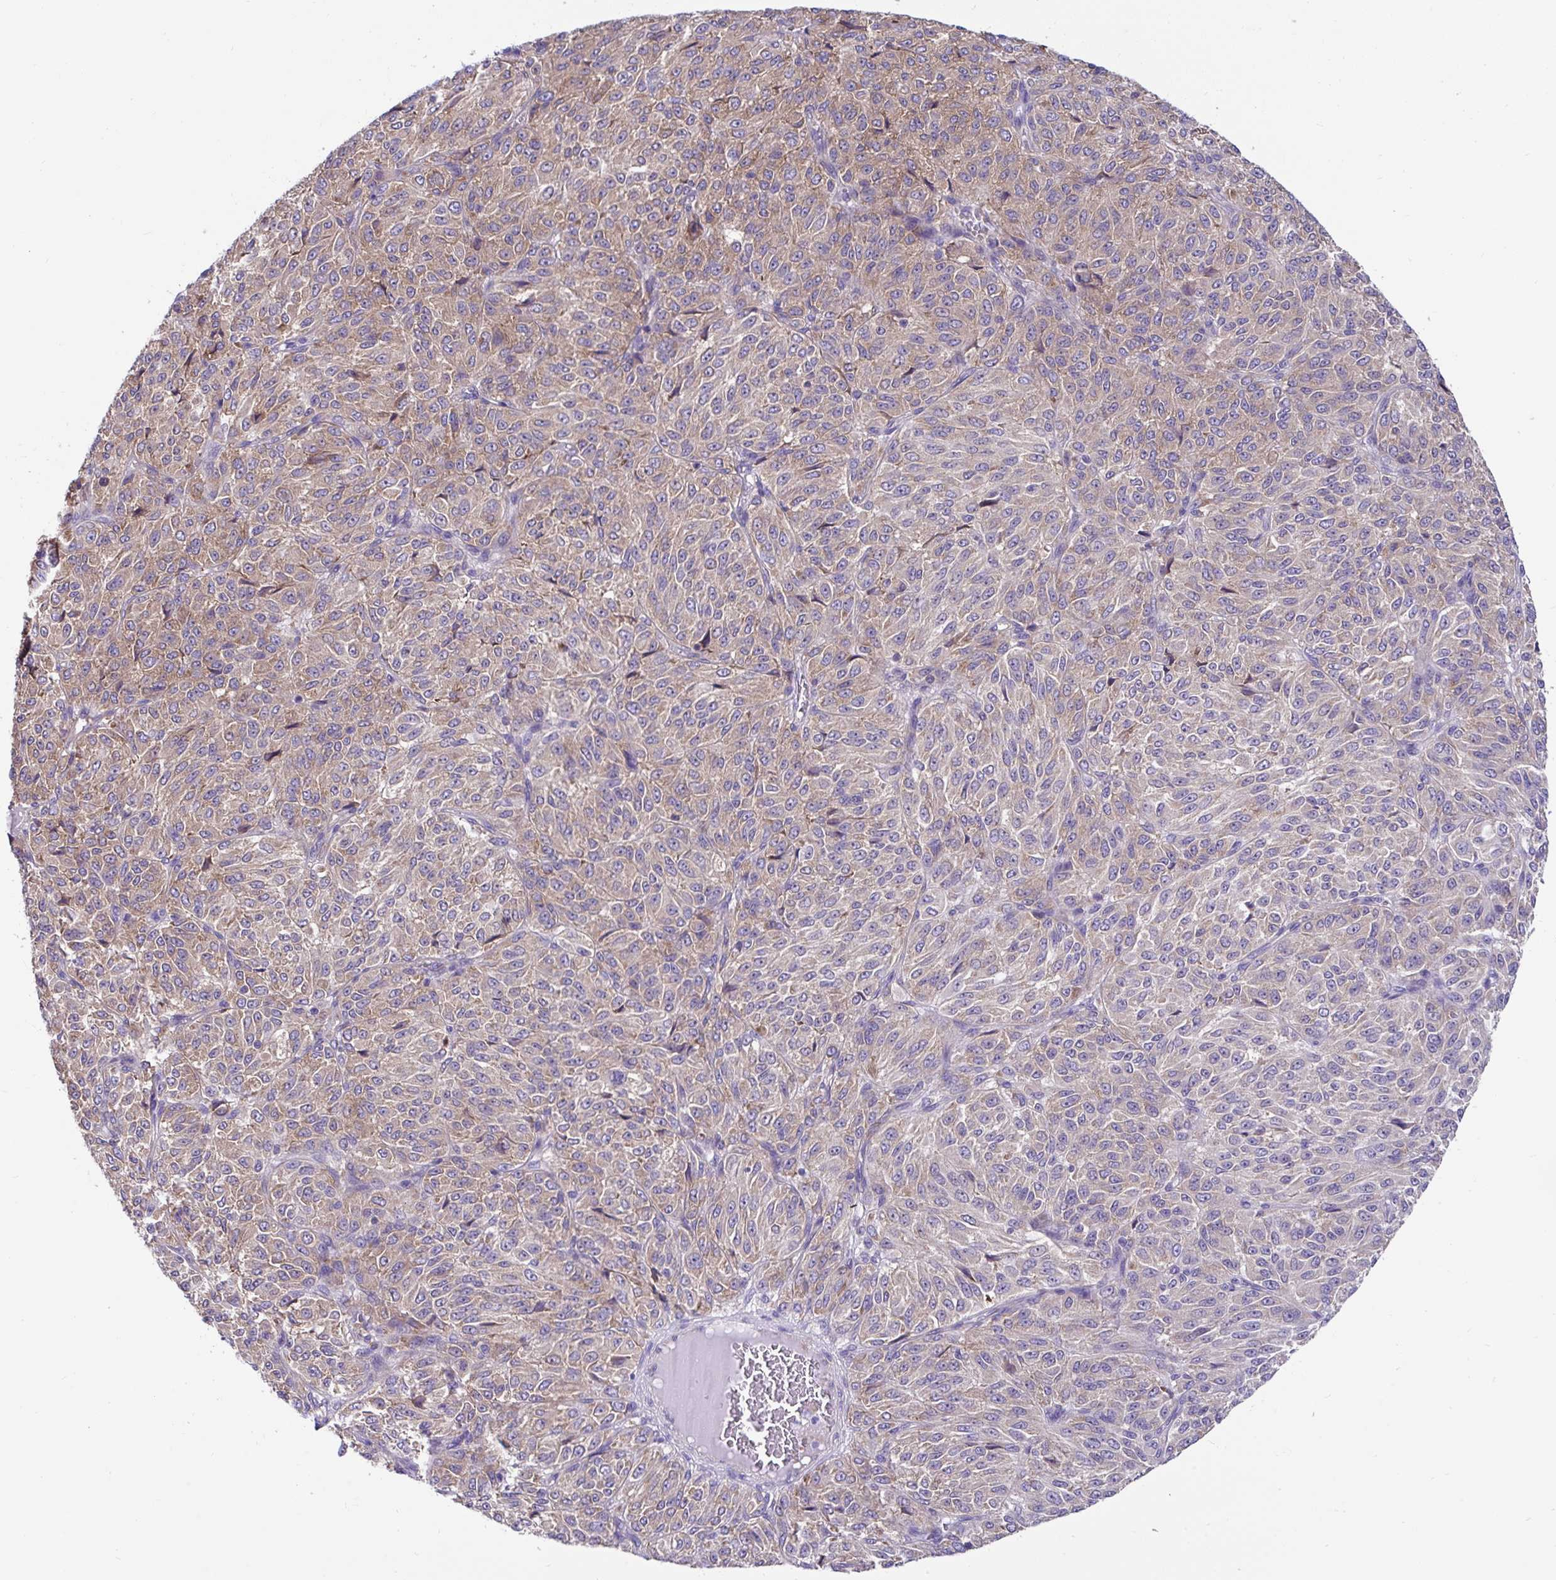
{"staining": {"intensity": "moderate", "quantity": "25%-75%", "location": "cytoplasmic/membranous"}, "tissue": "melanoma", "cell_type": "Tumor cells", "image_type": "cancer", "snomed": [{"axis": "morphology", "description": "Malignant melanoma, Metastatic site"}, {"axis": "topography", "description": "Brain"}], "caption": "The immunohistochemical stain labels moderate cytoplasmic/membranous expression in tumor cells of malignant melanoma (metastatic site) tissue.", "gene": "RPL7", "patient": {"sex": "female", "age": 56}}